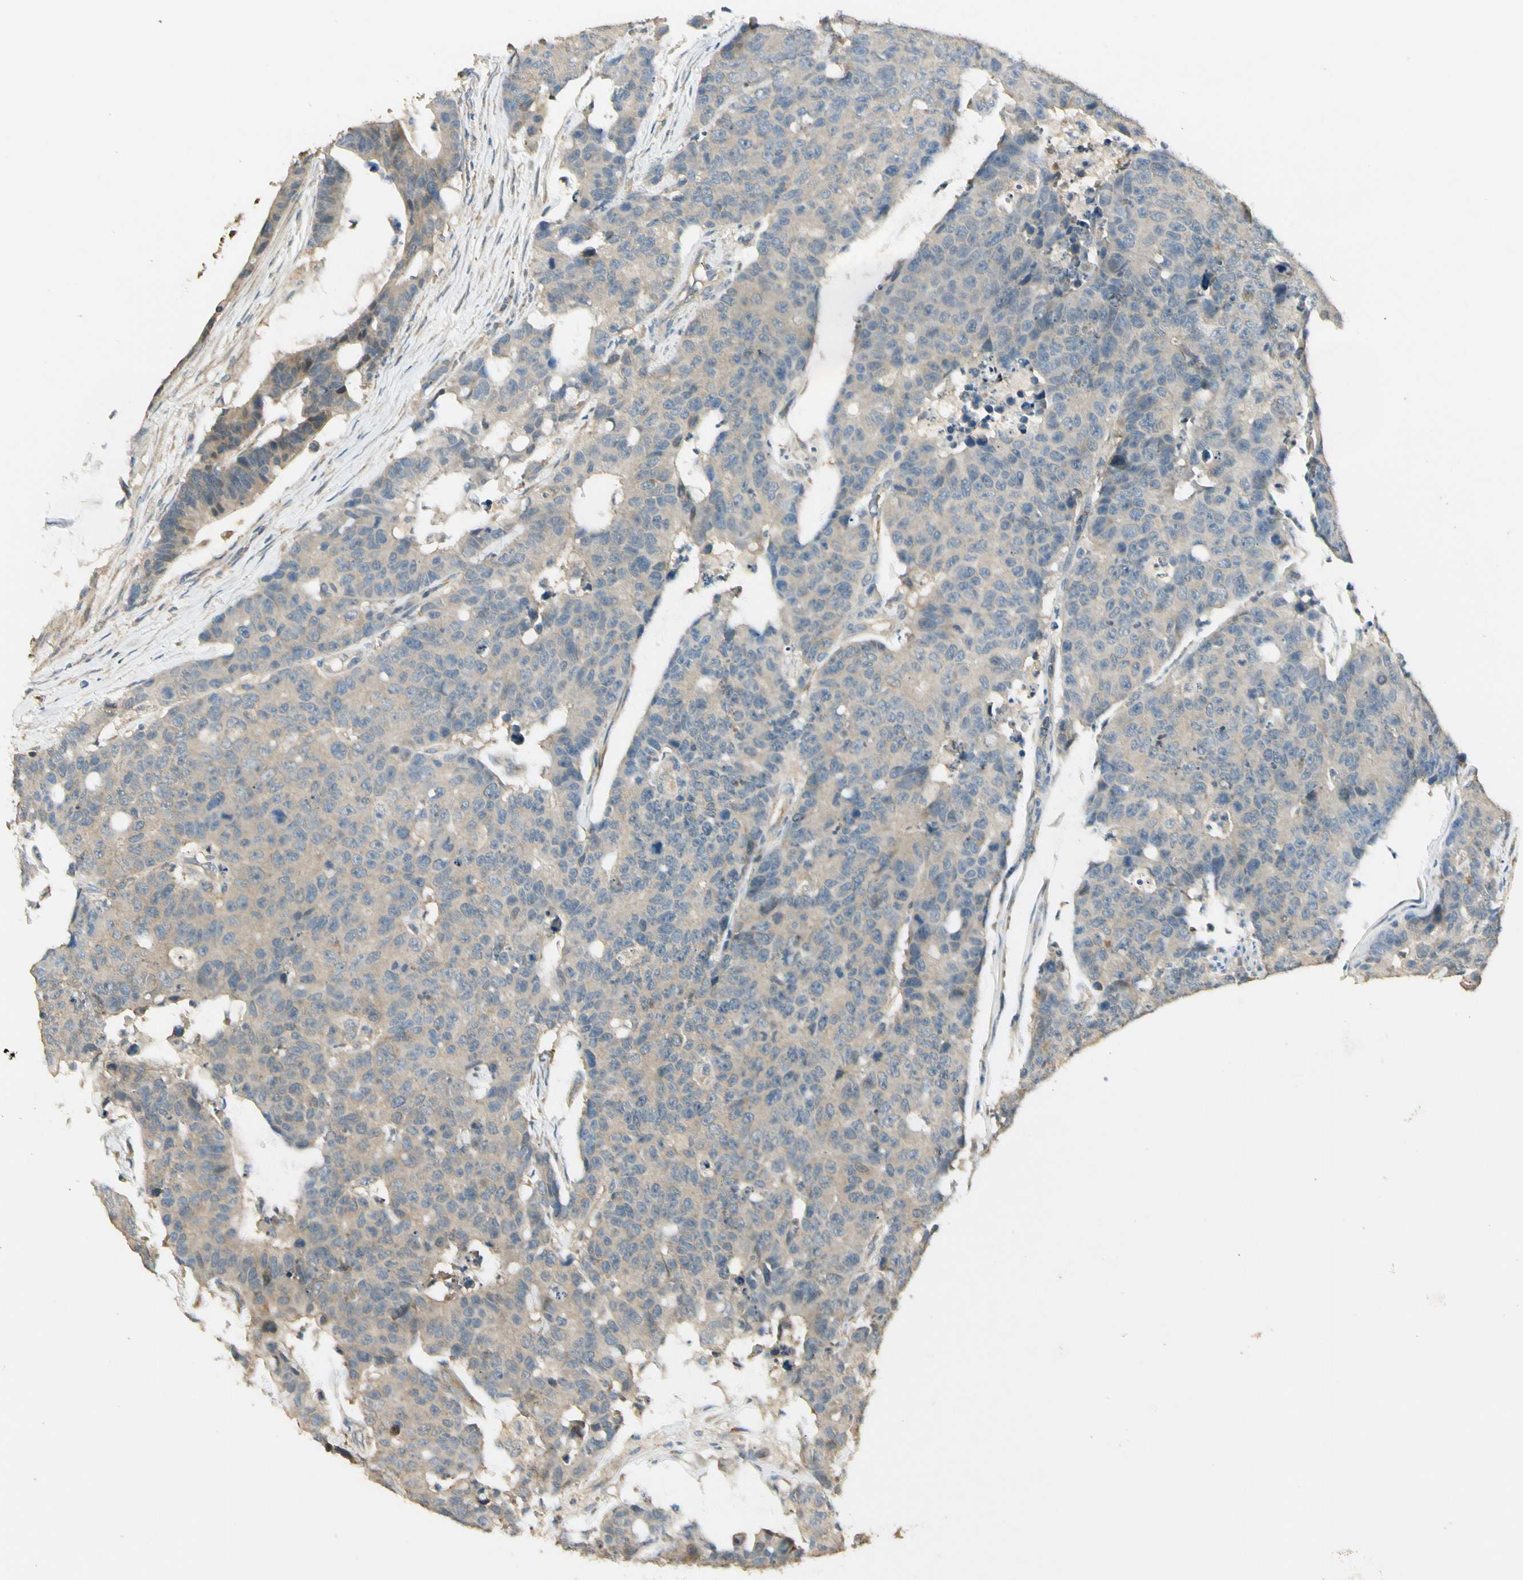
{"staining": {"intensity": "weak", "quantity": "25%-75%", "location": "cytoplasmic/membranous"}, "tissue": "colorectal cancer", "cell_type": "Tumor cells", "image_type": "cancer", "snomed": [{"axis": "morphology", "description": "Adenocarcinoma, NOS"}, {"axis": "topography", "description": "Colon"}], "caption": "DAB immunohistochemical staining of colorectal cancer (adenocarcinoma) demonstrates weak cytoplasmic/membranous protein positivity in approximately 25%-75% of tumor cells.", "gene": "PLXNA1", "patient": {"sex": "female", "age": 86}}